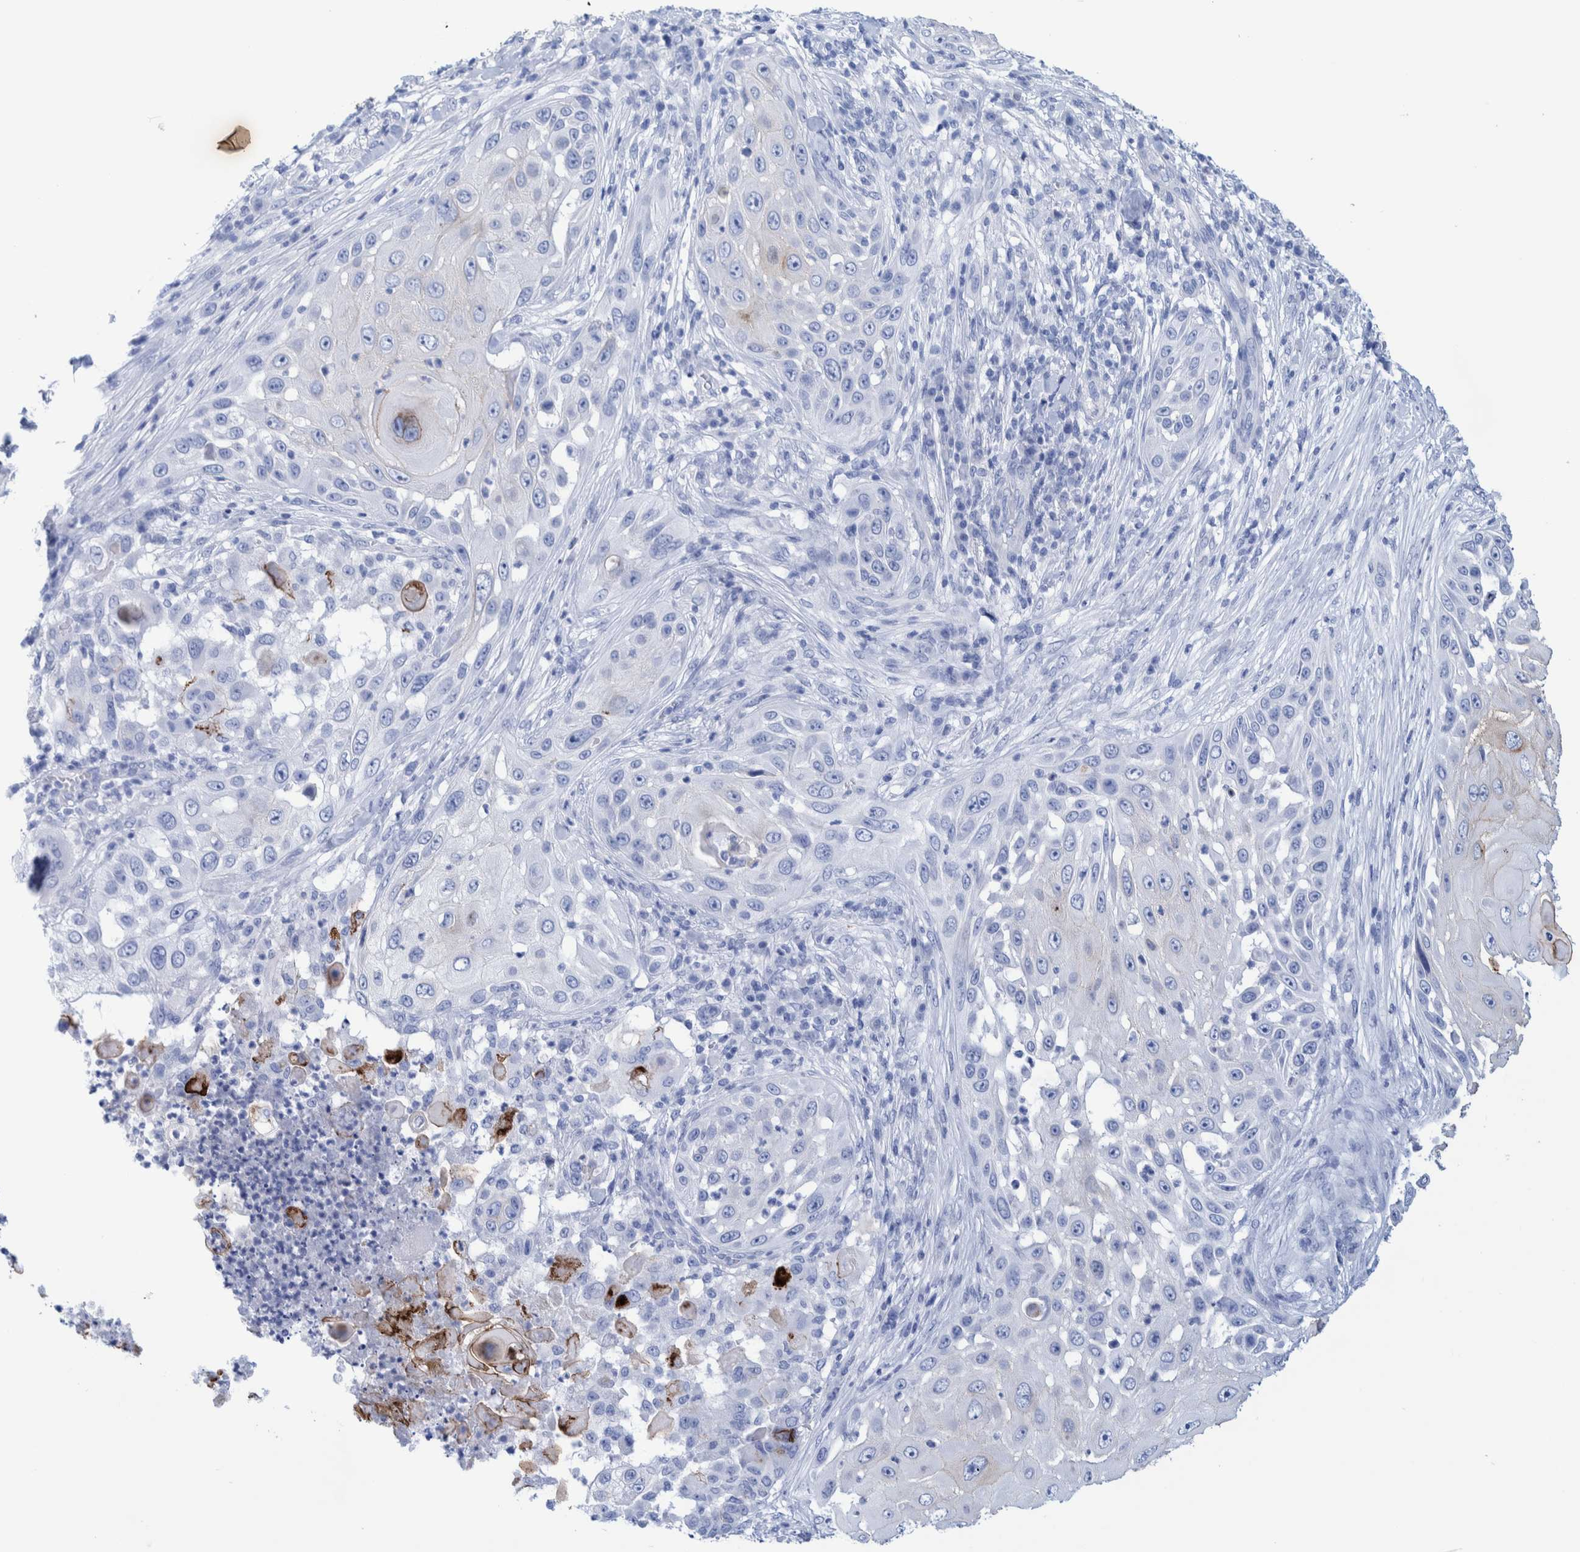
{"staining": {"intensity": "negative", "quantity": "none", "location": "none"}, "tissue": "skin cancer", "cell_type": "Tumor cells", "image_type": "cancer", "snomed": [{"axis": "morphology", "description": "Squamous cell carcinoma, NOS"}, {"axis": "topography", "description": "Skin"}], "caption": "This is a micrograph of immunohistochemistry (IHC) staining of skin squamous cell carcinoma, which shows no expression in tumor cells.", "gene": "PERP", "patient": {"sex": "female", "age": 44}}